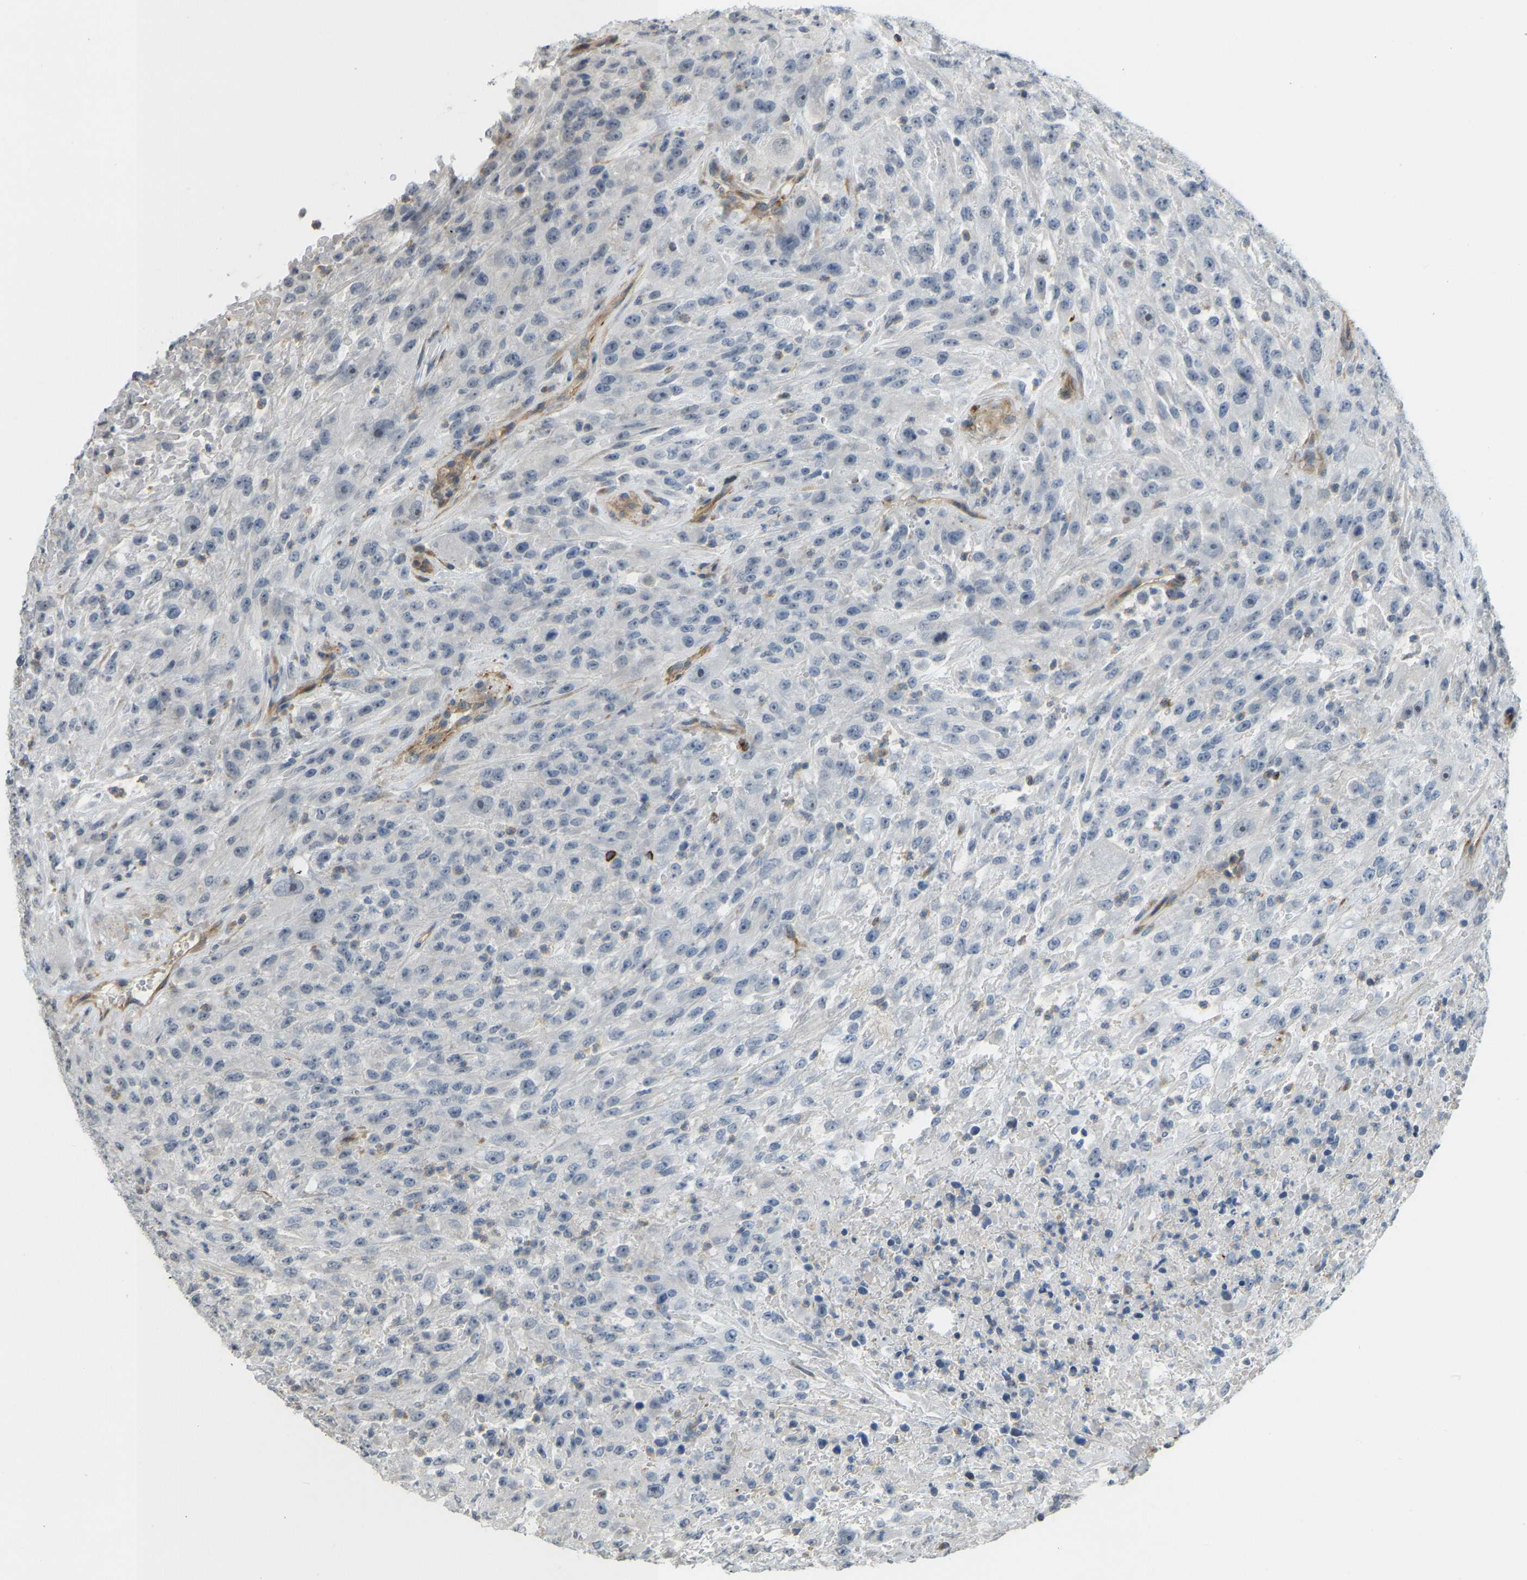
{"staining": {"intensity": "negative", "quantity": "none", "location": "none"}, "tissue": "urothelial cancer", "cell_type": "Tumor cells", "image_type": "cancer", "snomed": [{"axis": "morphology", "description": "Urothelial carcinoma, High grade"}, {"axis": "topography", "description": "Urinary bladder"}], "caption": "Histopathology image shows no significant protein staining in tumor cells of urothelial cancer. (DAB (3,3'-diaminobenzidine) immunohistochemistry with hematoxylin counter stain).", "gene": "KIAA1671", "patient": {"sex": "male", "age": 46}}